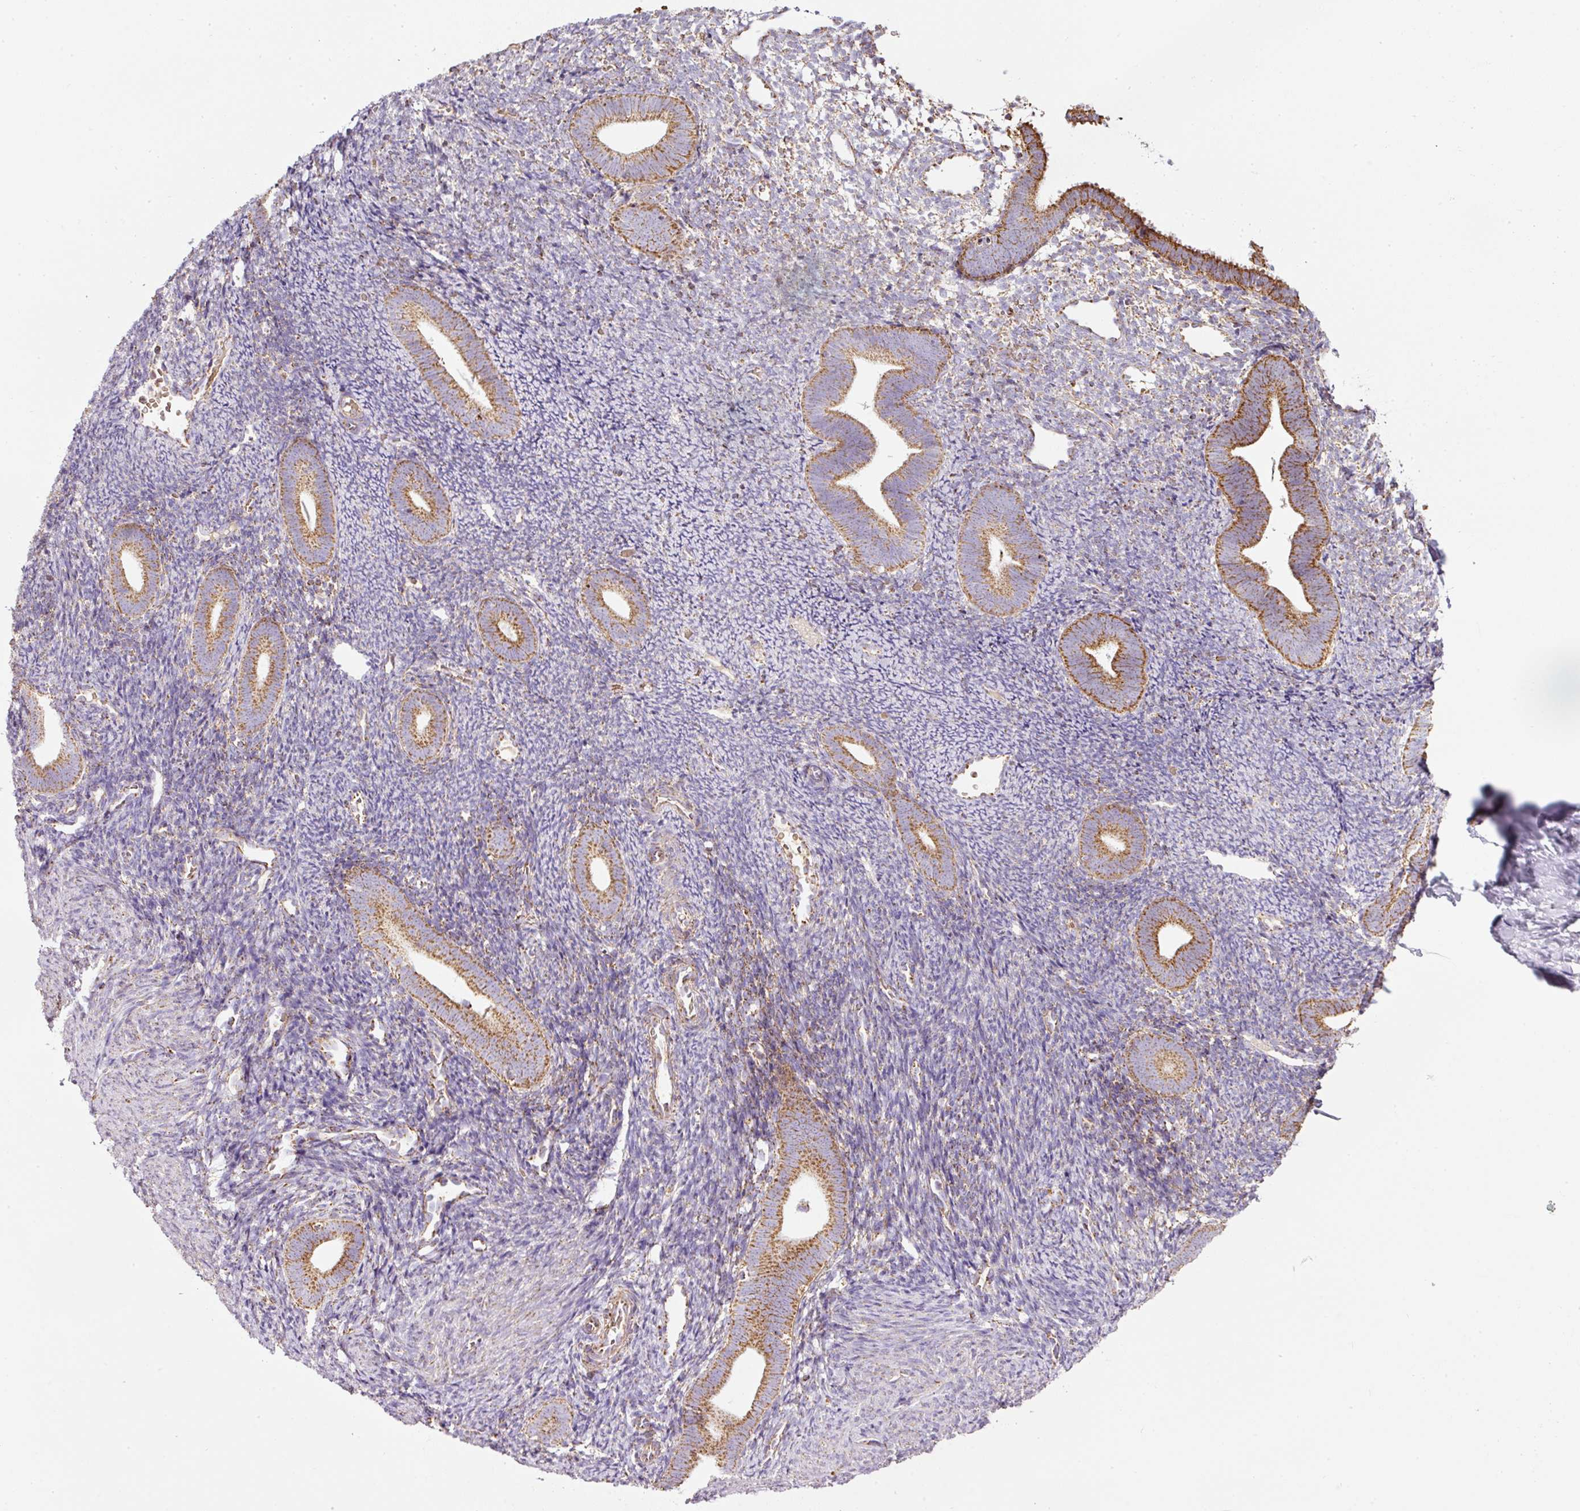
{"staining": {"intensity": "moderate", "quantity": "<25%", "location": "cytoplasmic/membranous"}, "tissue": "endometrium", "cell_type": "Cells in endometrial stroma", "image_type": "normal", "snomed": [{"axis": "morphology", "description": "Normal tissue, NOS"}, {"axis": "topography", "description": "Endometrium"}], "caption": "Human endometrium stained with a brown dye reveals moderate cytoplasmic/membranous positive expression in about <25% of cells in endometrial stroma.", "gene": "SDHA", "patient": {"sex": "female", "age": 39}}